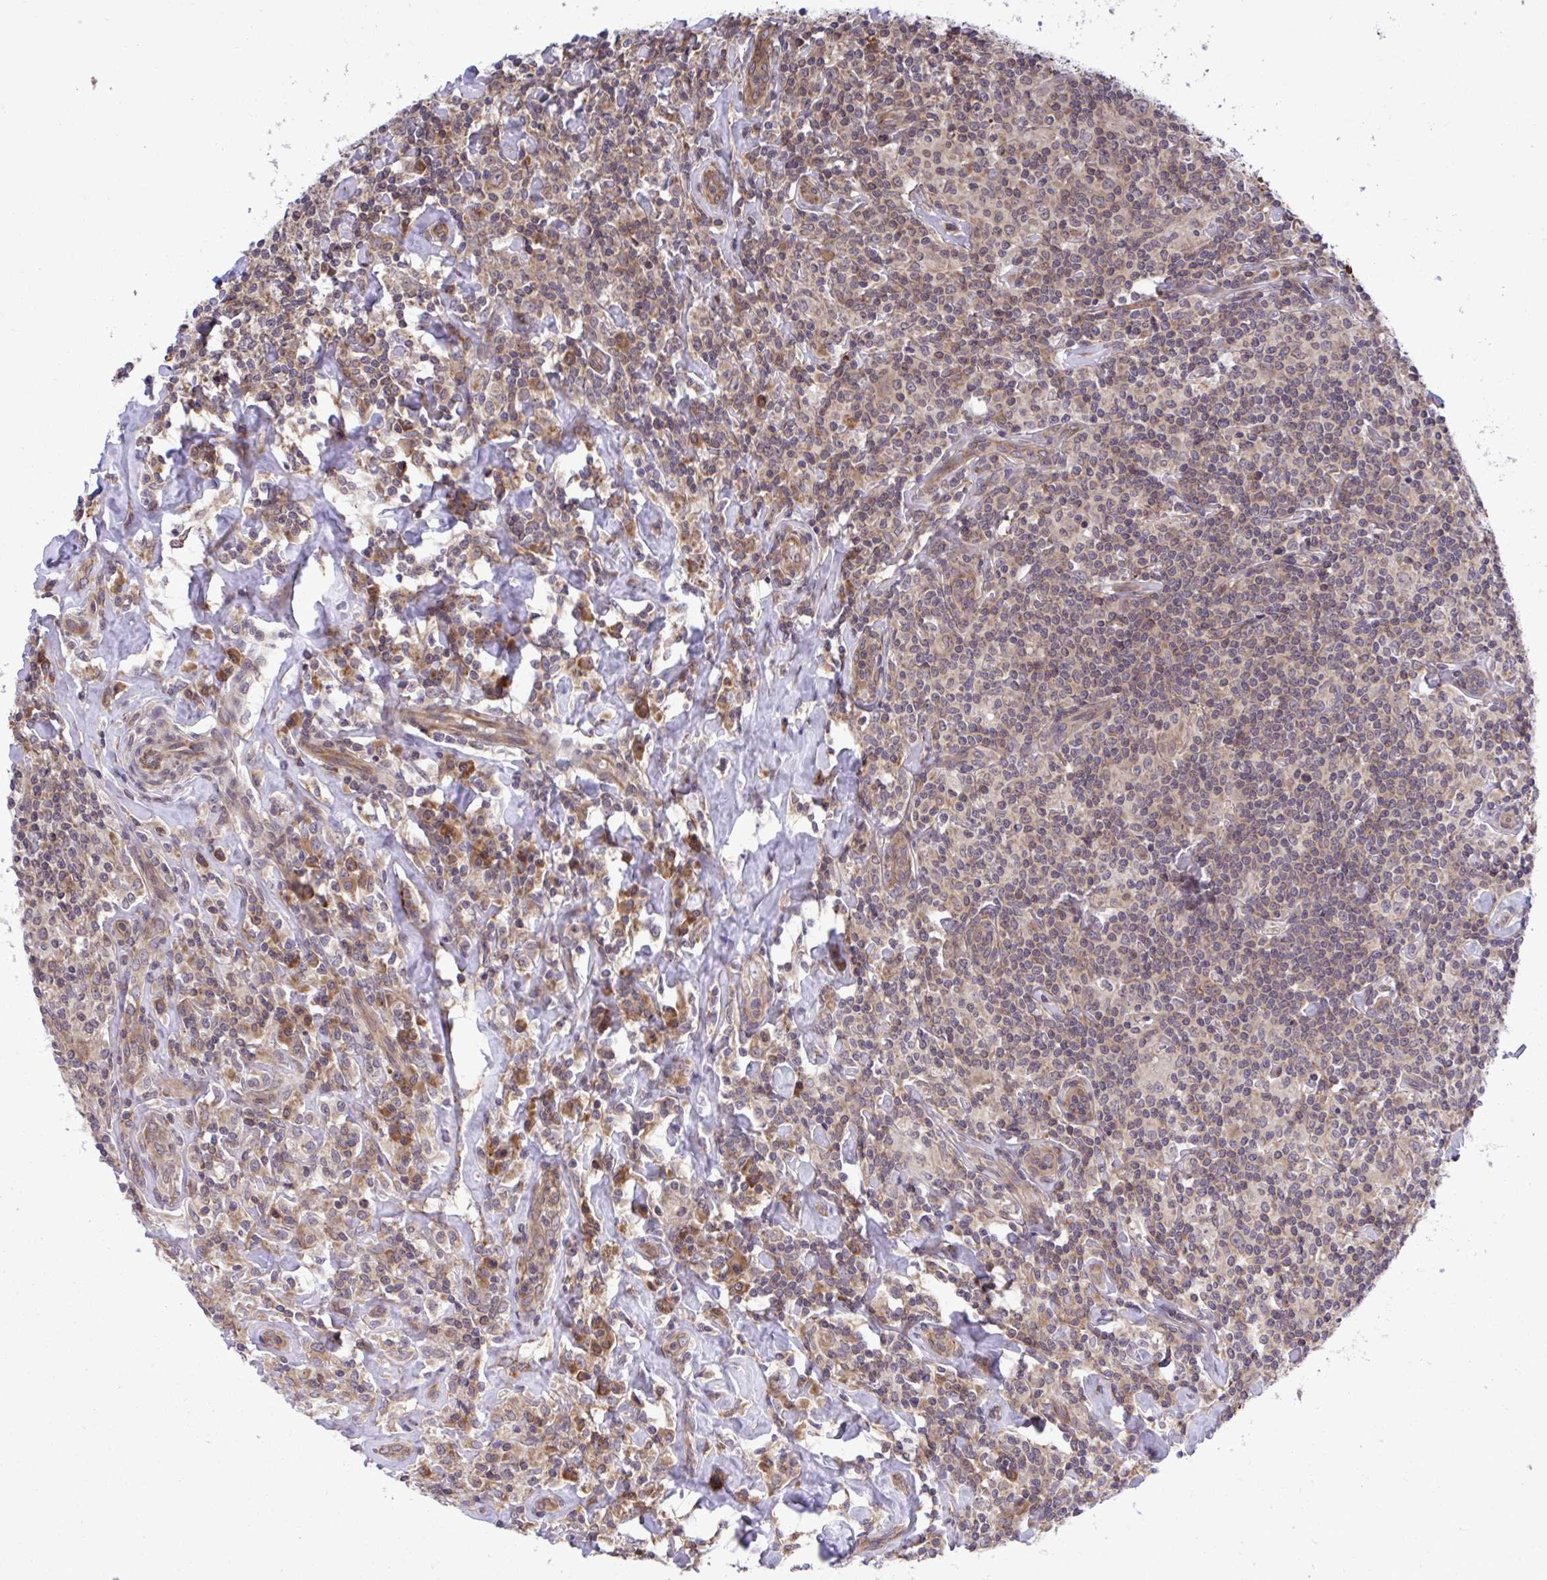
{"staining": {"intensity": "moderate", "quantity": "<25%", "location": "cytoplasmic/membranous"}, "tissue": "lymphoma", "cell_type": "Tumor cells", "image_type": "cancer", "snomed": [{"axis": "morphology", "description": "Hodgkin's disease, NOS"}, {"axis": "morphology", "description": "Hodgkin's lymphoma, nodular sclerosis"}, {"axis": "topography", "description": "Lymph node"}], "caption": "Immunohistochemical staining of lymphoma exhibits moderate cytoplasmic/membranous protein staining in about <25% of tumor cells. Nuclei are stained in blue.", "gene": "RPS15", "patient": {"sex": "female", "age": 10}}